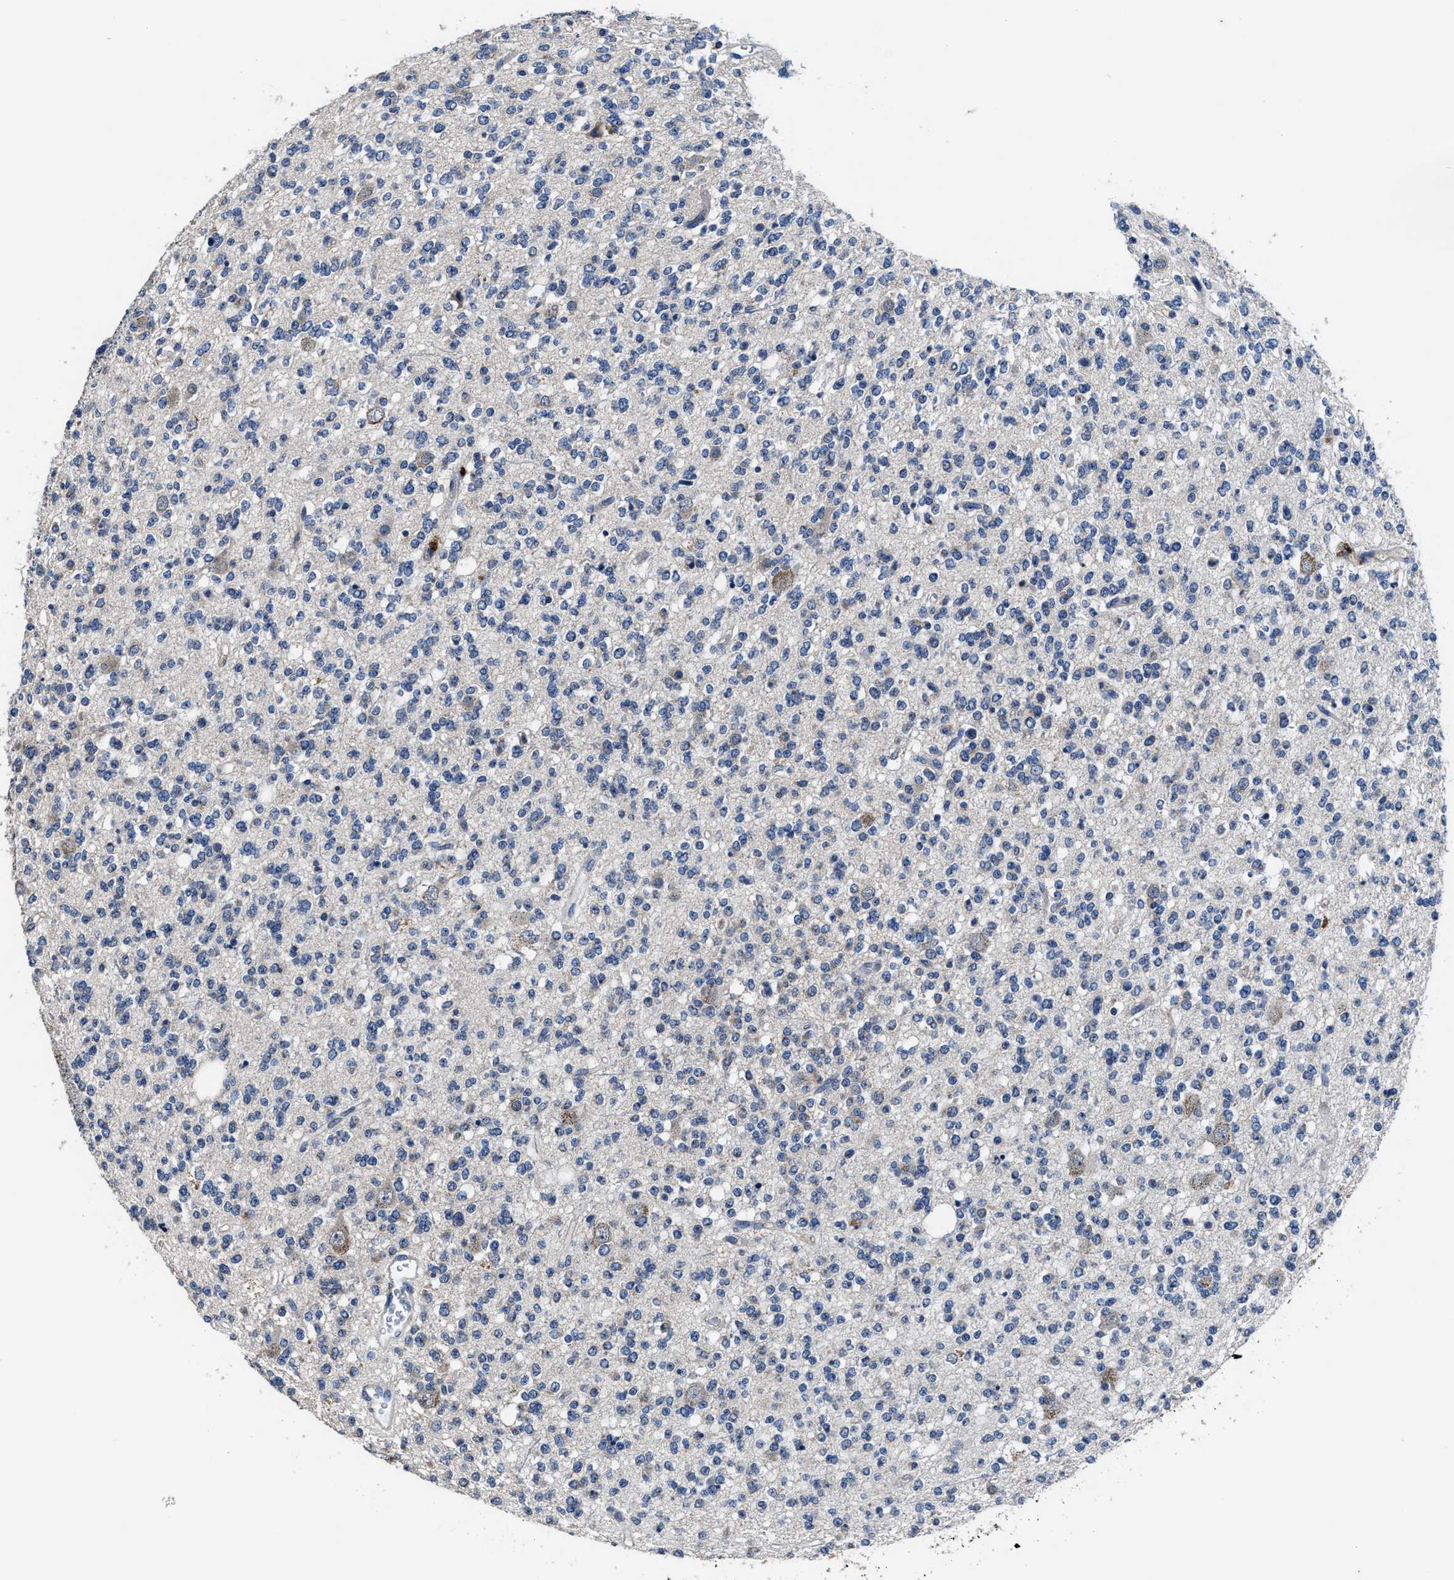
{"staining": {"intensity": "negative", "quantity": "none", "location": "none"}, "tissue": "glioma", "cell_type": "Tumor cells", "image_type": "cancer", "snomed": [{"axis": "morphology", "description": "Glioma, malignant, Low grade"}, {"axis": "topography", "description": "Brain"}], "caption": "An image of glioma stained for a protein displays no brown staining in tumor cells. (DAB (3,3'-diaminobenzidine) IHC with hematoxylin counter stain).", "gene": "UBR4", "patient": {"sex": "male", "age": 38}}